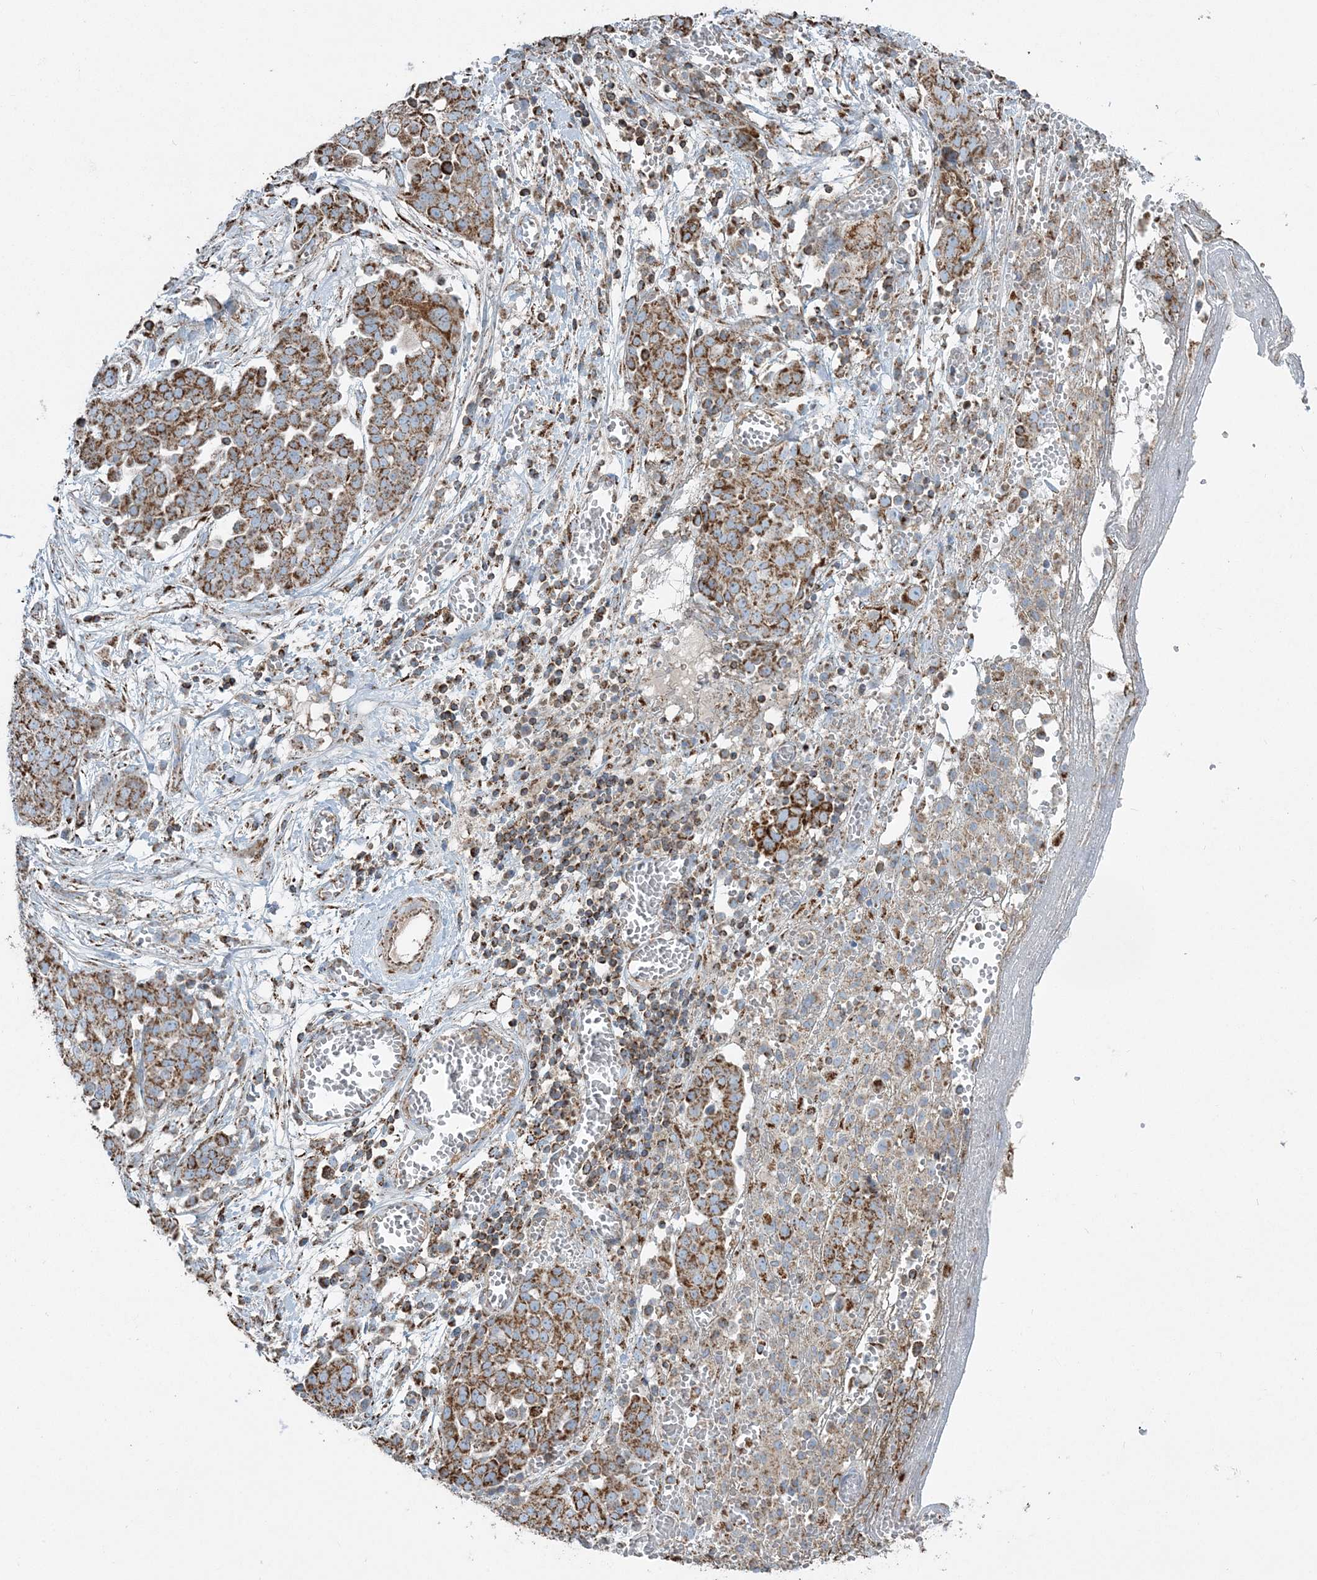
{"staining": {"intensity": "strong", "quantity": ">75%", "location": "cytoplasmic/membranous"}, "tissue": "ovarian cancer", "cell_type": "Tumor cells", "image_type": "cancer", "snomed": [{"axis": "morphology", "description": "Cystadenocarcinoma, serous, NOS"}, {"axis": "topography", "description": "Soft tissue"}, {"axis": "topography", "description": "Ovary"}], "caption": "The histopathology image exhibits a brown stain indicating the presence of a protein in the cytoplasmic/membranous of tumor cells in serous cystadenocarcinoma (ovarian).", "gene": "RAB11FIP3", "patient": {"sex": "female", "age": 57}}